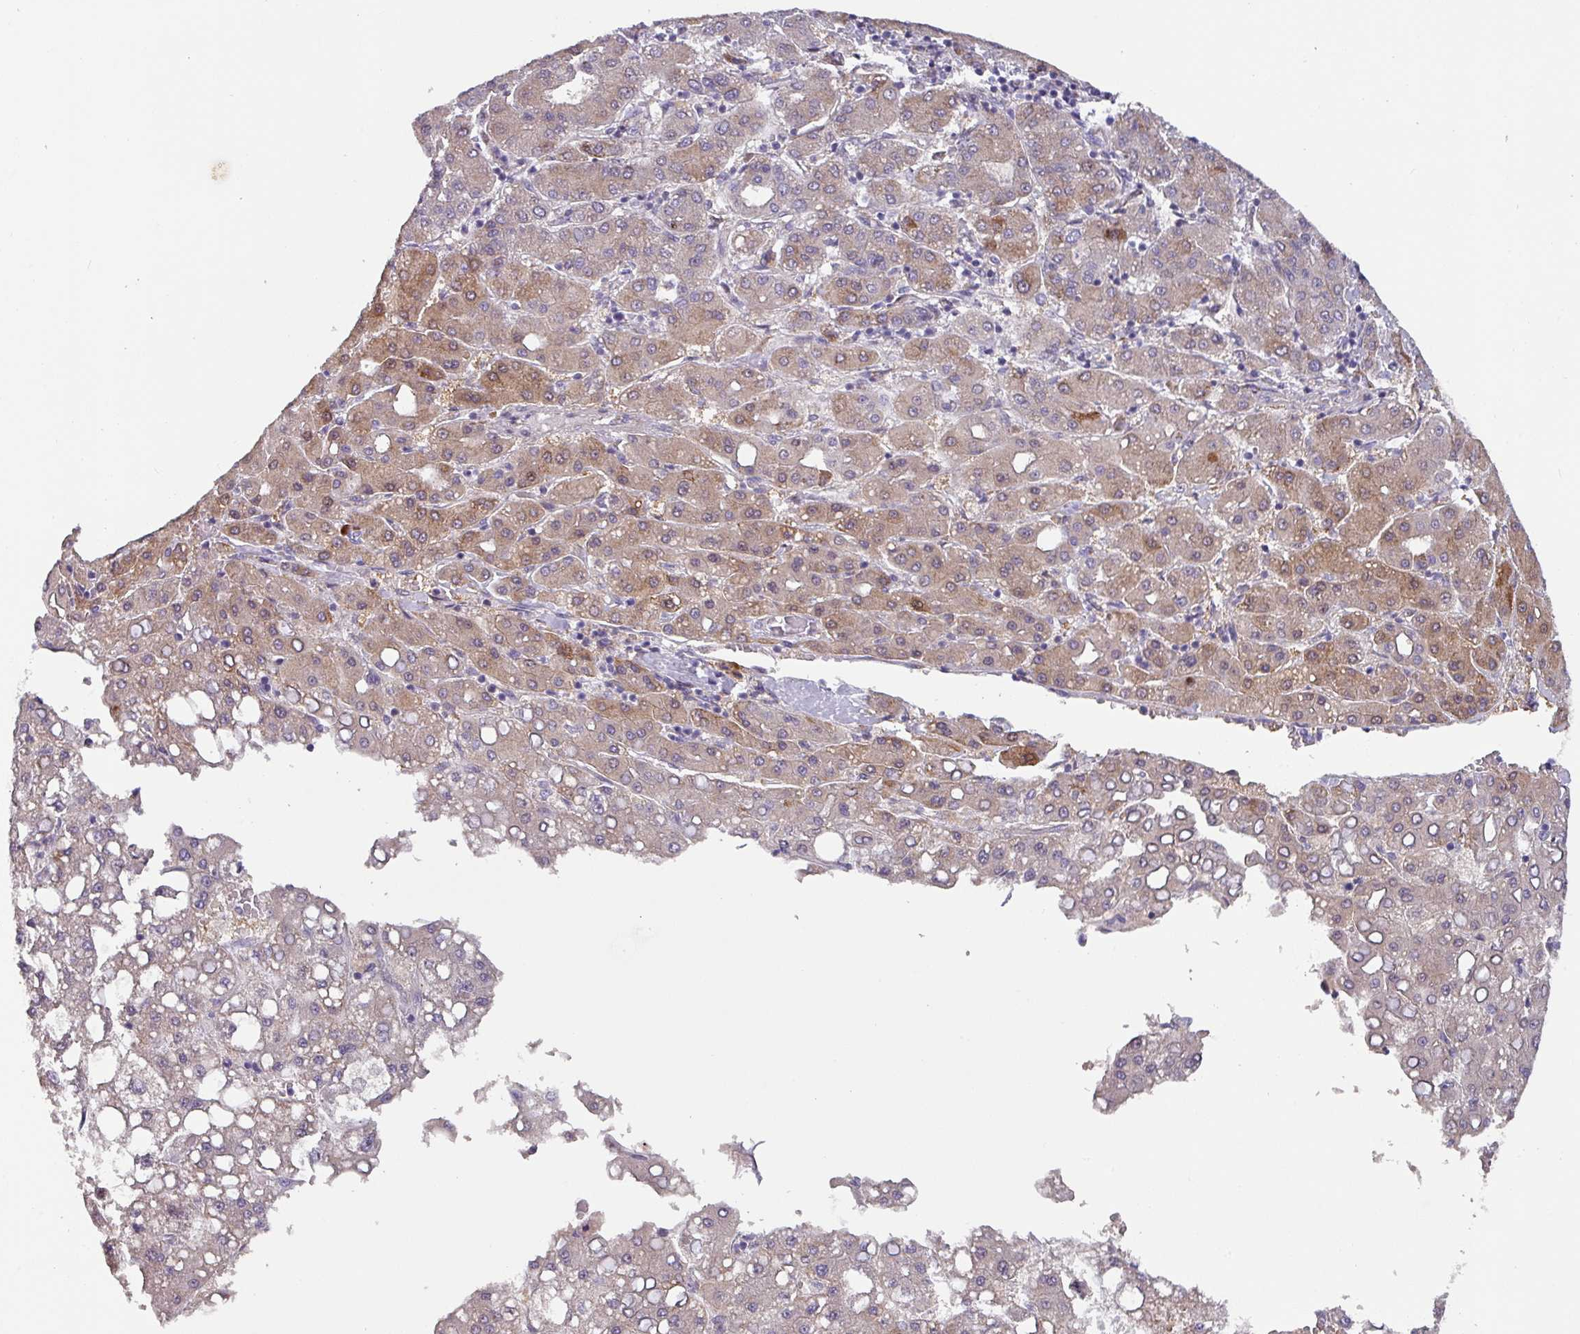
{"staining": {"intensity": "moderate", "quantity": "<25%", "location": "cytoplasmic/membranous"}, "tissue": "liver cancer", "cell_type": "Tumor cells", "image_type": "cancer", "snomed": [{"axis": "morphology", "description": "Carcinoma, Hepatocellular, NOS"}, {"axis": "topography", "description": "Liver"}], "caption": "Approximately <25% of tumor cells in hepatocellular carcinoma (liver) display moderate cytoplasmic/membranous protein expression as visualized by brown immunohistochemical staining.", "gene": "KLHL3", "patient": {"sex": "male", "age": 65}}